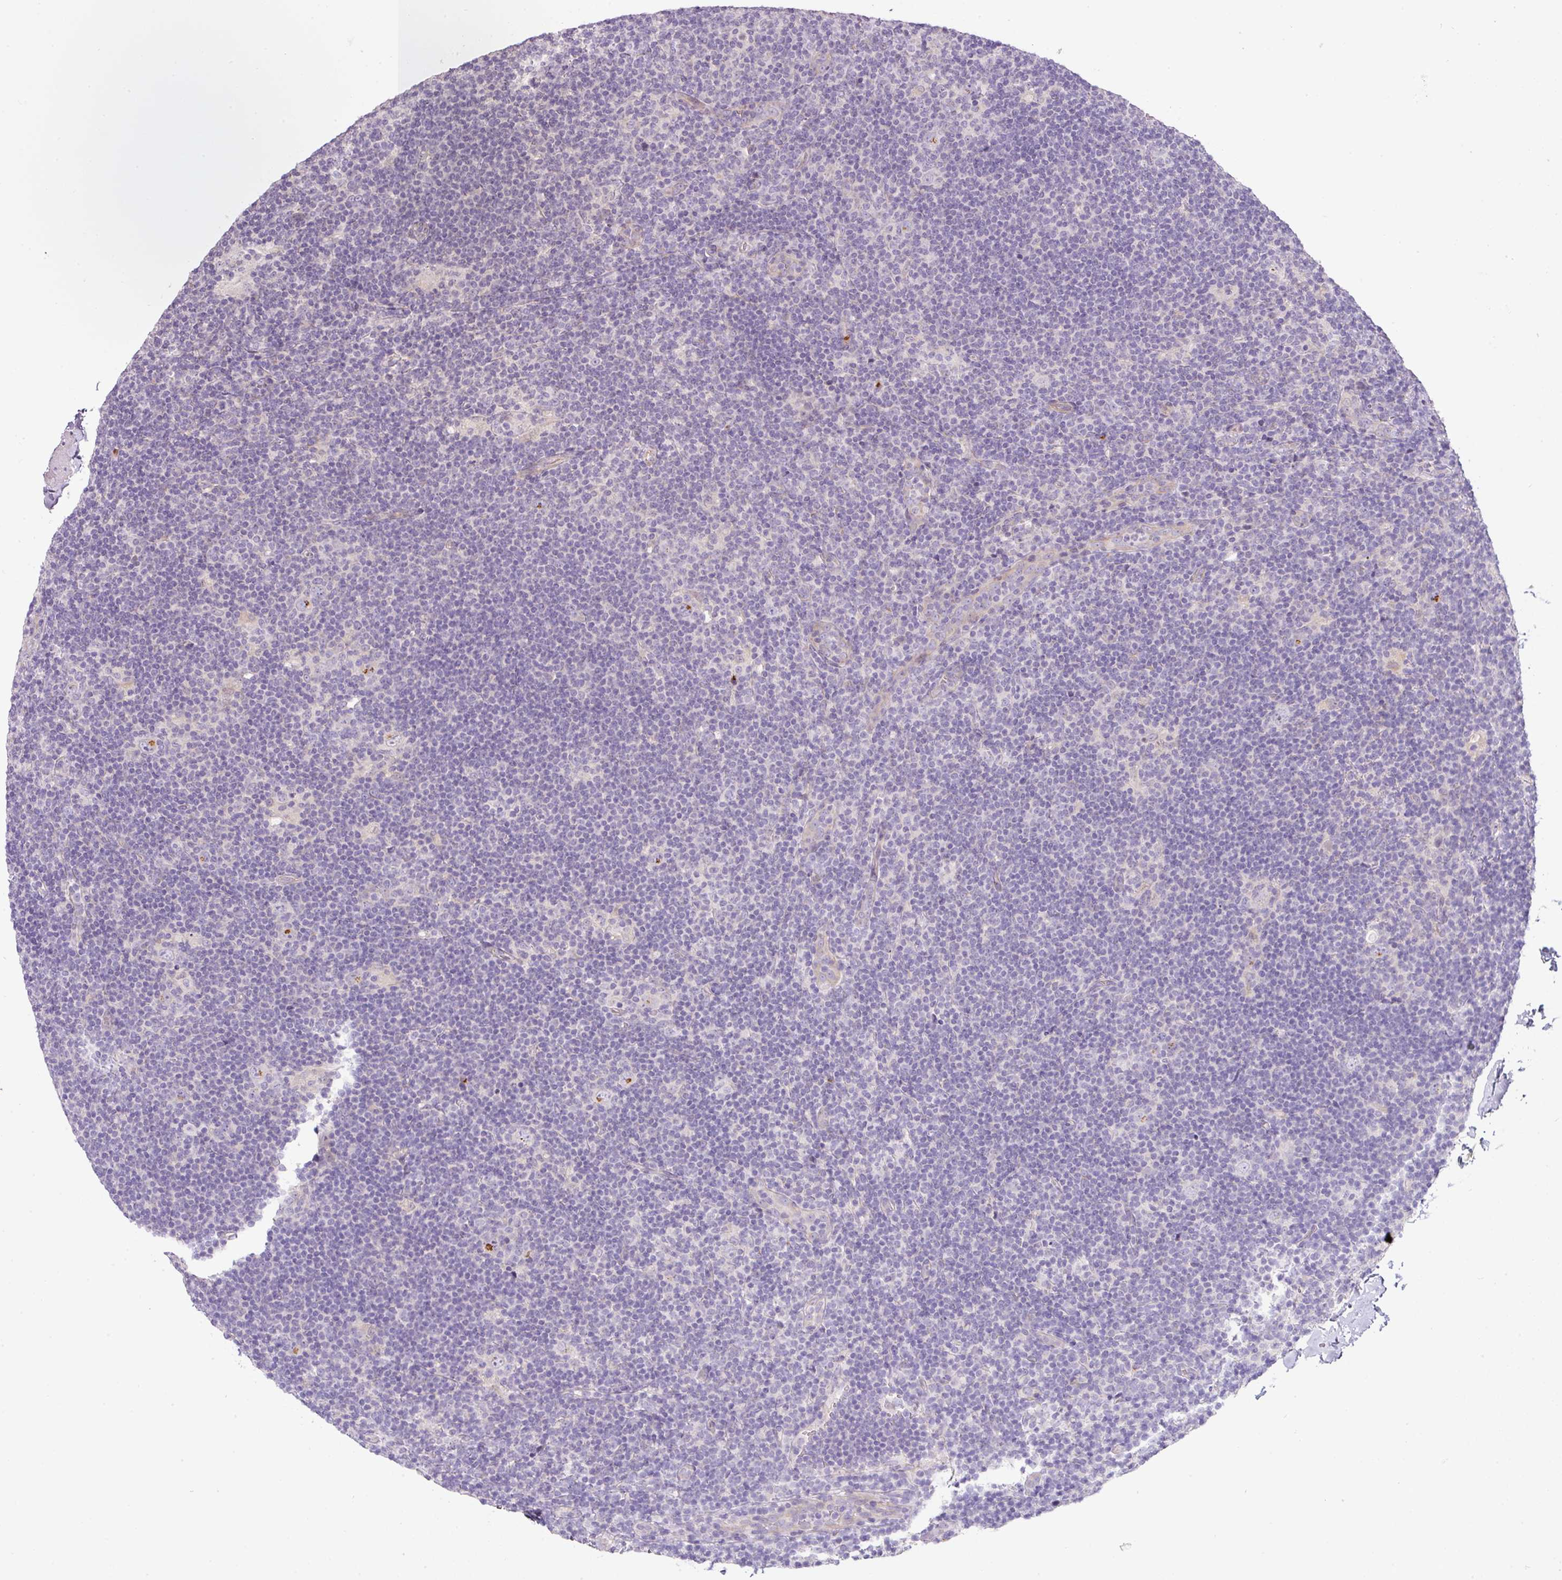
{"staining": {"intensity": "negative", "quantity": "none", "location": "none"}, "tissue": "lymphoma", "cell_type": "Tumor cells", "image_type": "cancer", "snomed": [{"axis": "morphology", "description": "Hodgkin's disease, NOS"}, {"axis": "topography", "description": "Lymph node"}], "caption": "This is a histopathology image of IHC staining of Hodgkin's disease, which shows no expression in tumor cells. (DAB immunohistochemistry, high magnification).", "gene": "NBPF11", "patient": {"sex": "female", "age": 57}}